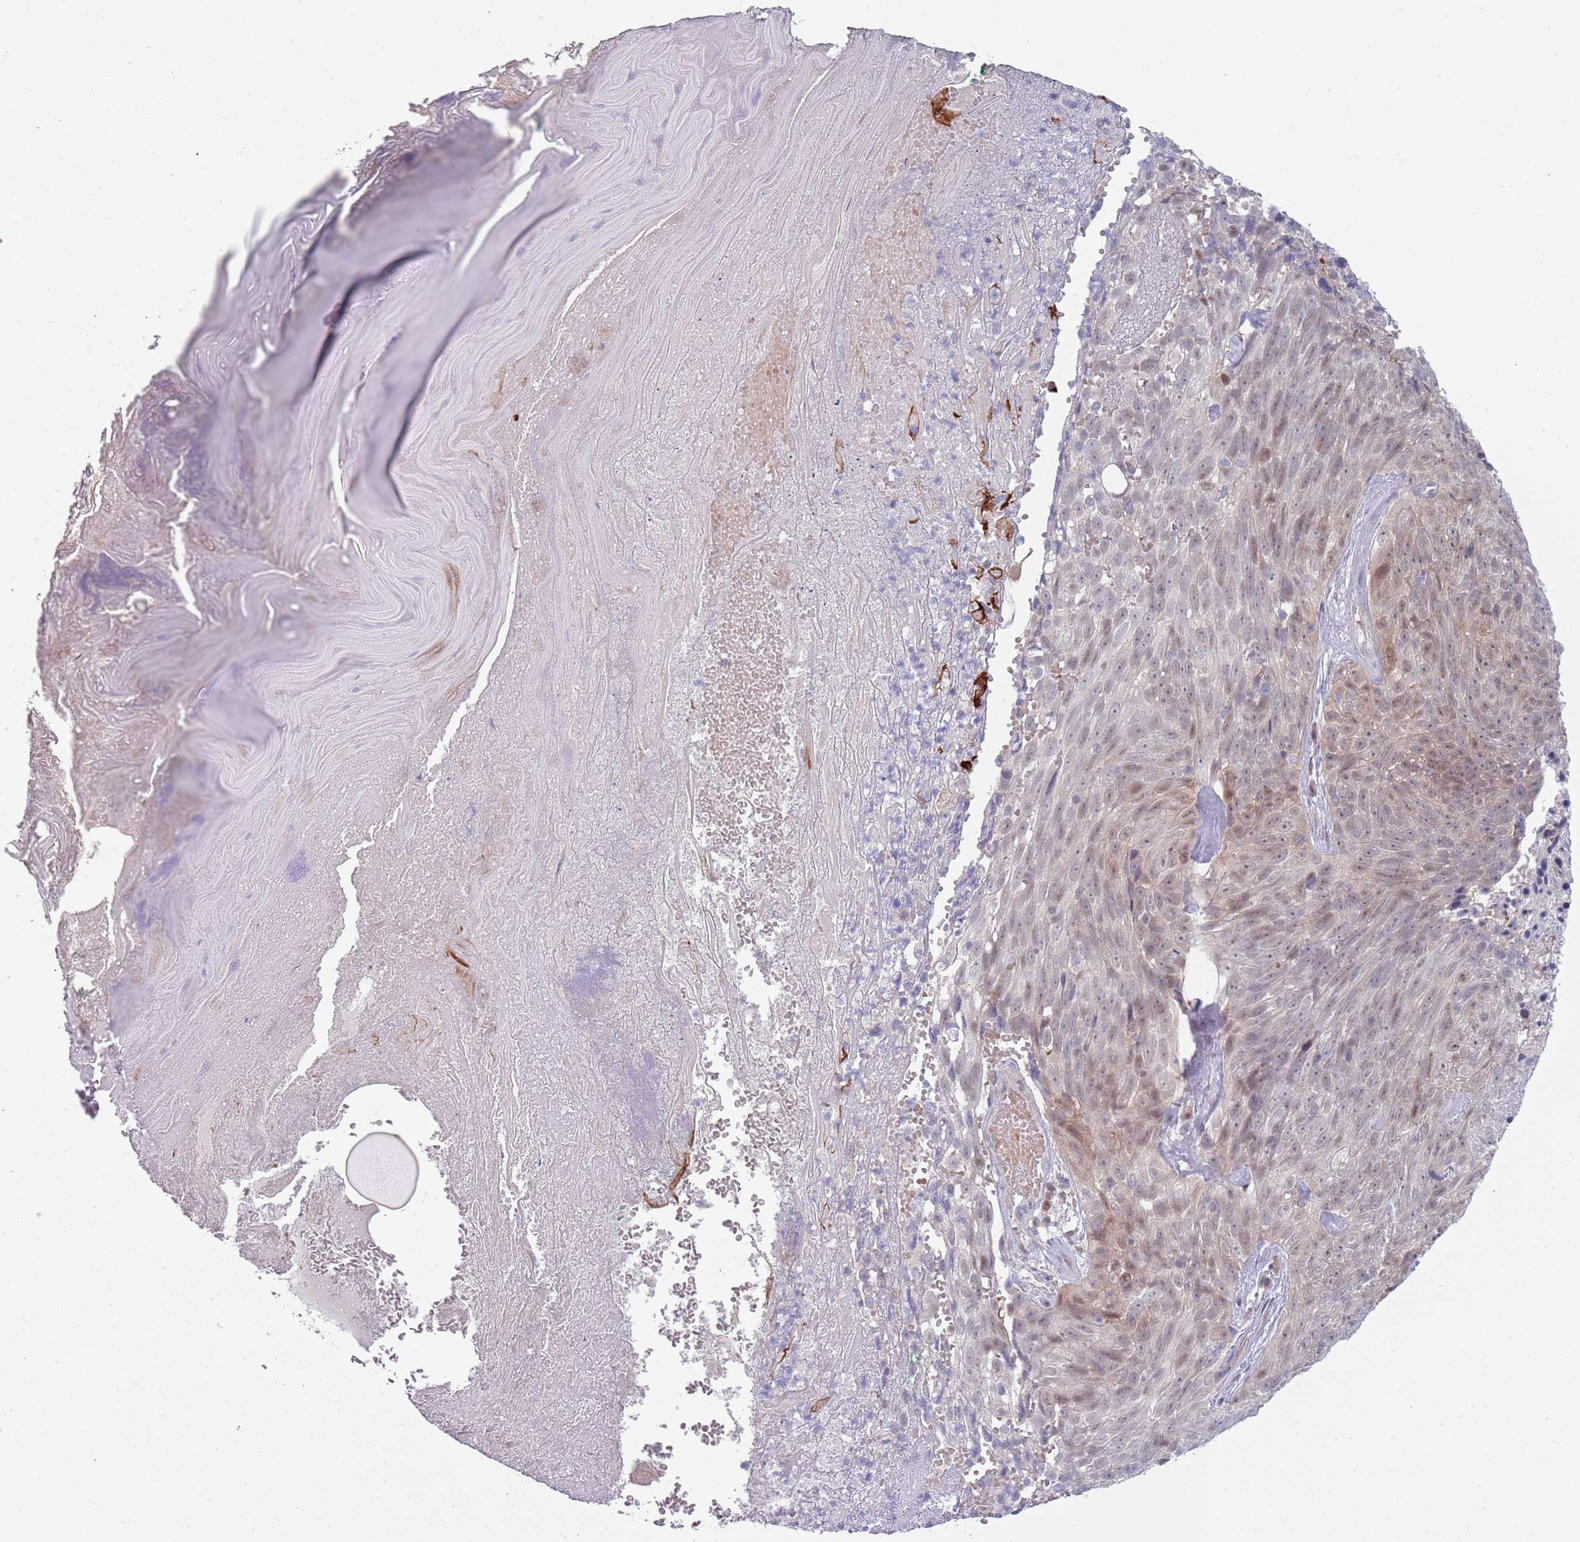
{"staining": {"intensity": "moderate", "quantity": "25%-75%", "location": "cytoplasmic/membranous,nuclear"}, "tissue": "skin cancer", "cell_type": "Tumor cells", "image_type": "cancer", "snomed": [{"axis": "morphology", "description": "Squamous cell carcinoma, NOS"}, {"axis": "topography", "description": "Skin"}], "caption": "This image reveals IHC staining of skin cancer (squamous cell carcinoma), with medium moderate cytoplasmic/membranous and nuclear positivity in approximately 25%-75% of tumor cells.", "gene": "CLNS1A", "patient": {"sex": "female", "age": 87}}